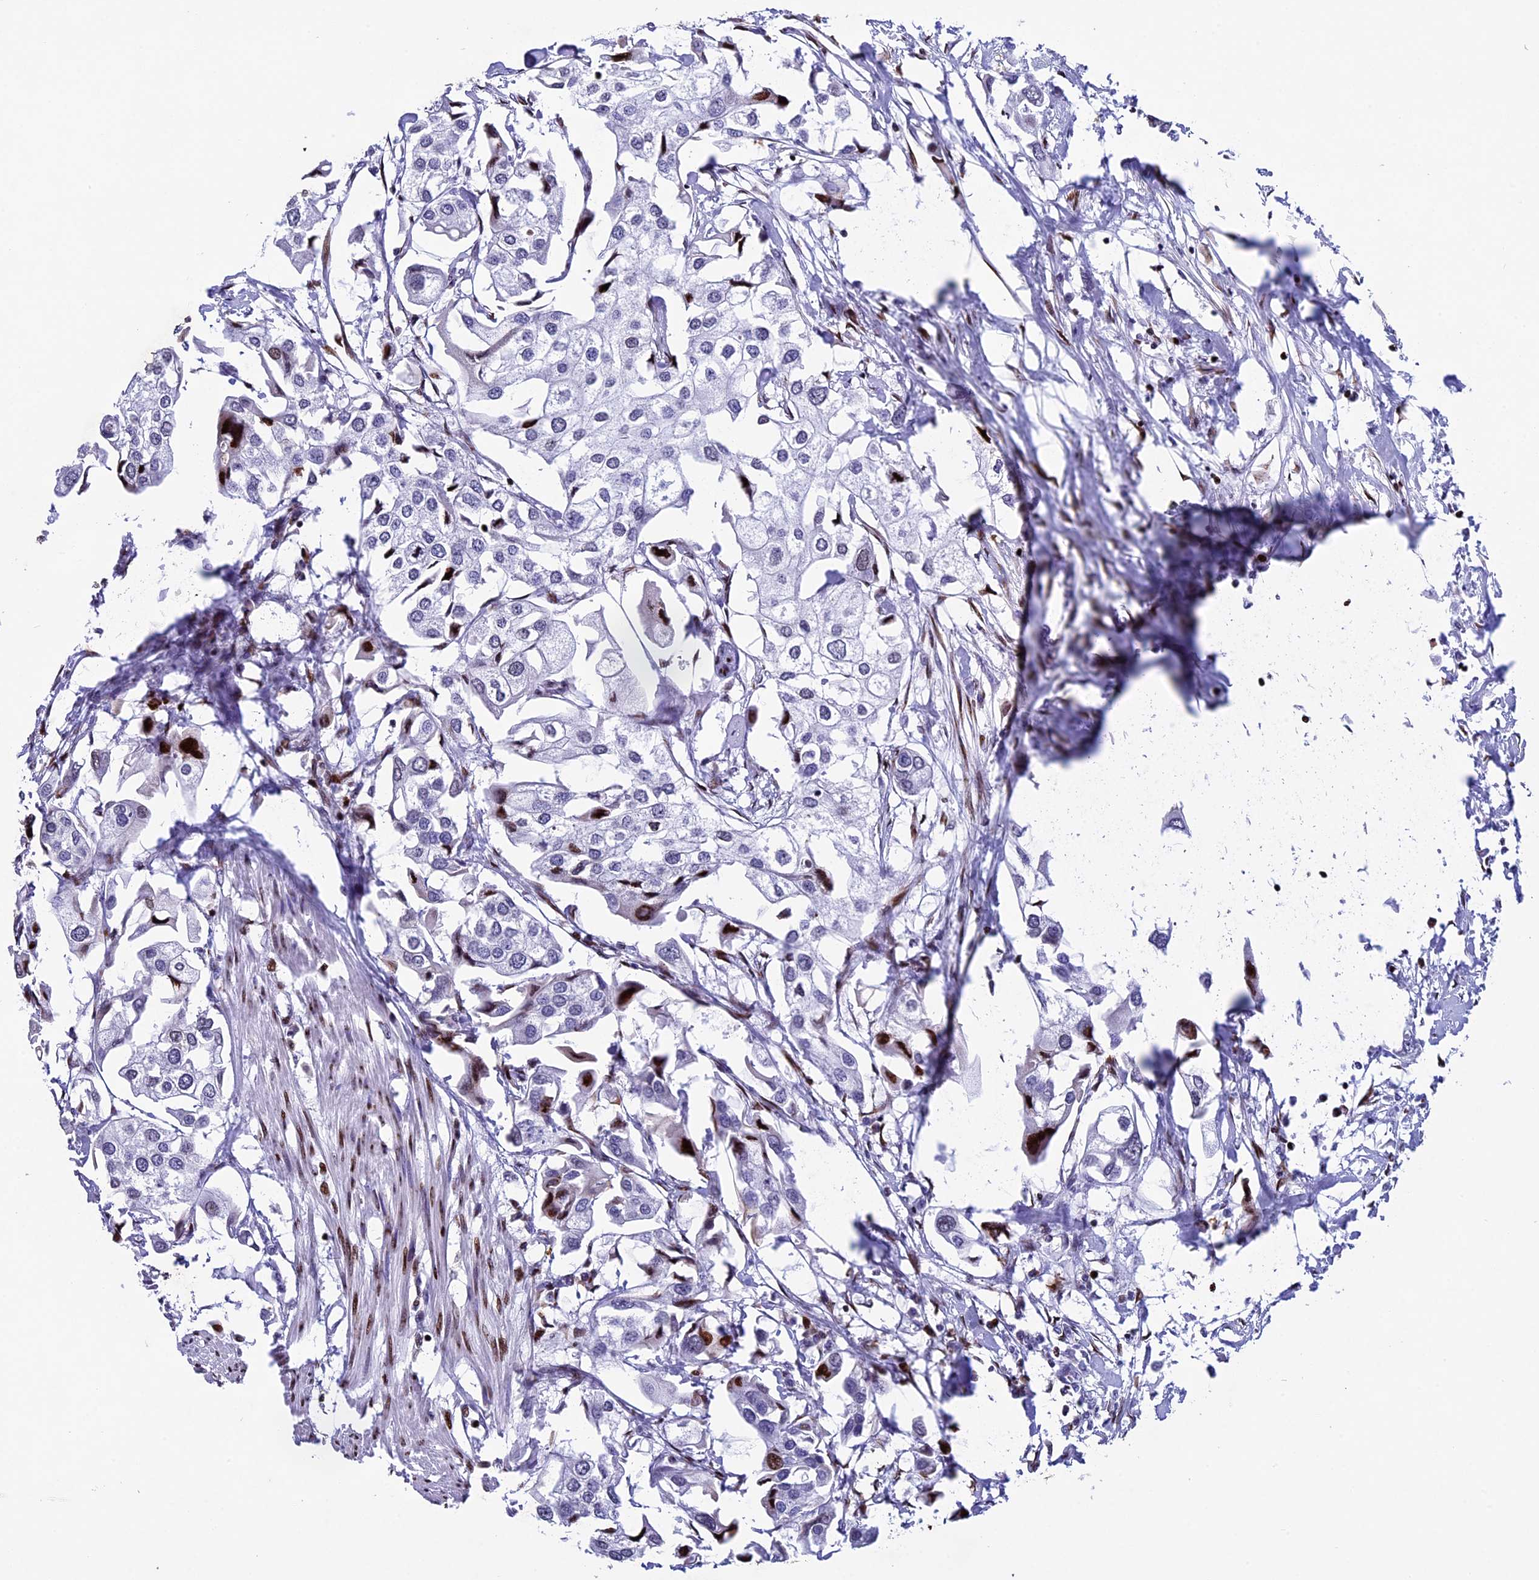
{"staining": {"intensity": "strong", "quantity": "<25%", "location": "nuclear"}, "tissue": "urothelial cancer", "cell_type": "Tumor cells", "image_type": "cancer", "snomed": [{"axis": "morphology", "description": "Urothelial carcinoma, High grade"}, {"axis": "topography", "description": "Urinary bladder"}], "caption": "A high-resolution histopathology image shows IHC staining of urothelial cancer, which demonstrates strong nuclear expression in approximately <25% of tumor cells.", "gene": "BTBD3", "patient": {"sex": "male", "age": 64}}